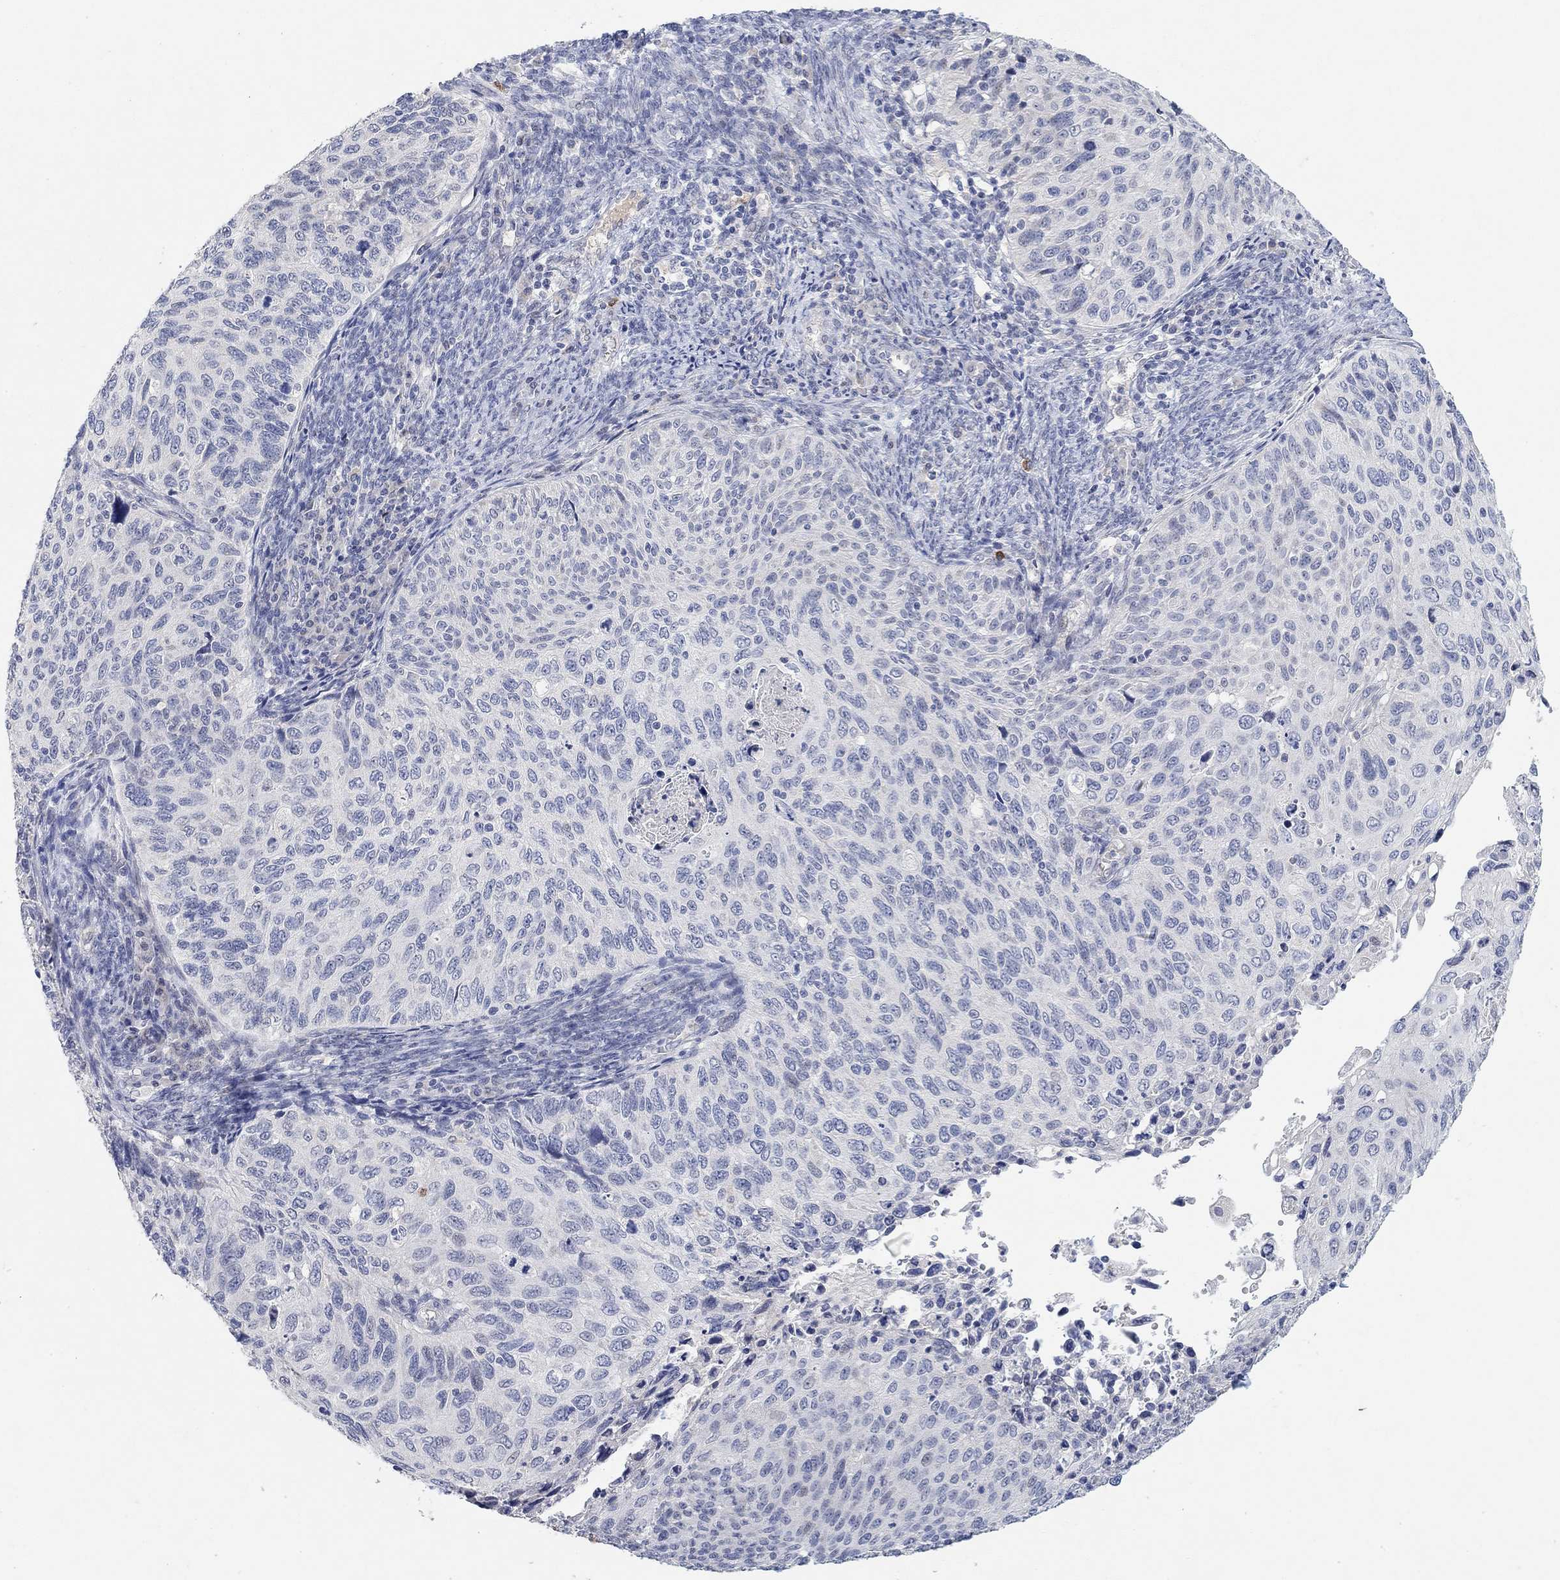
{"staining": {"intensity": "negative", "quantity": "none", "location": "none"}, "tissue": "cervical cancer", "cell_type": "Tumor cells", "image_type": "cancer", "snomed": [{"axis": "morphology", "description": "Squamous cell carcinoma, NOS"}, {"axis": "topography", "description": "Cervix"}], "caption": "Tumor cells are negative for protein expression in human cervical cancer.", "gene": "VAT1L", "patient": {"sex": "female", "age": 70}}